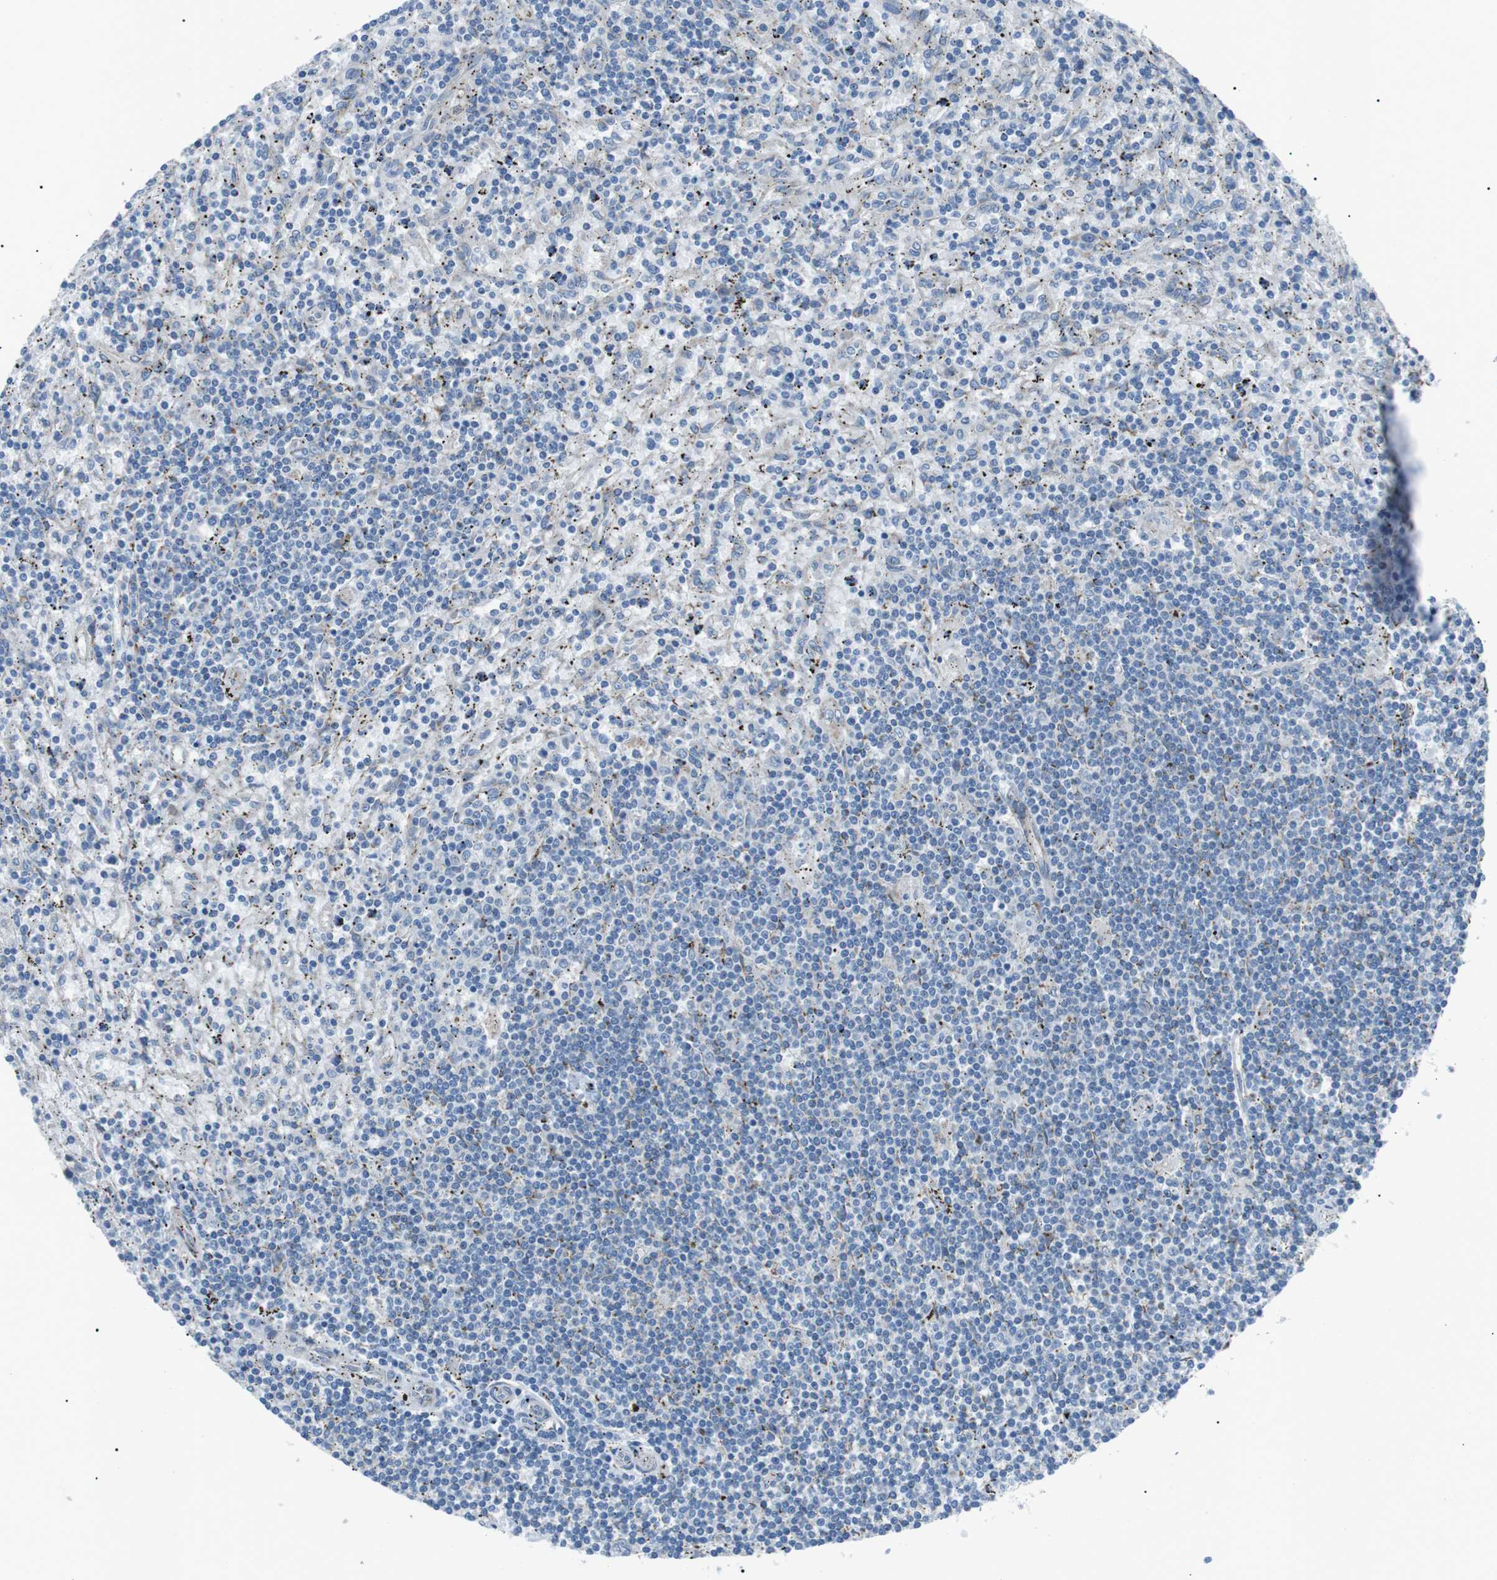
{"staining": {"intensity": "negative", "quantity": "none", "location": "none"}, "tissue": "lymphoma", "cell_type": "Tumor cells", "image_type": "cancer", "snomed": [{"axis": "morphology", "description": "Malignant lymphoma, non-Hodgkin's type, Low grade"}, {"axis": "topography", "description": "Spleen"}], "caption": "Immunohistochemistry (IHC) micrograph of neoplastic tissue: lymphoma stained with DAB (3,3'-diaminobenzidine) displays no significant protein staining in tumor cells.", "gene": "MTARC2", "patient": {"sex": "male", "age": 76}}